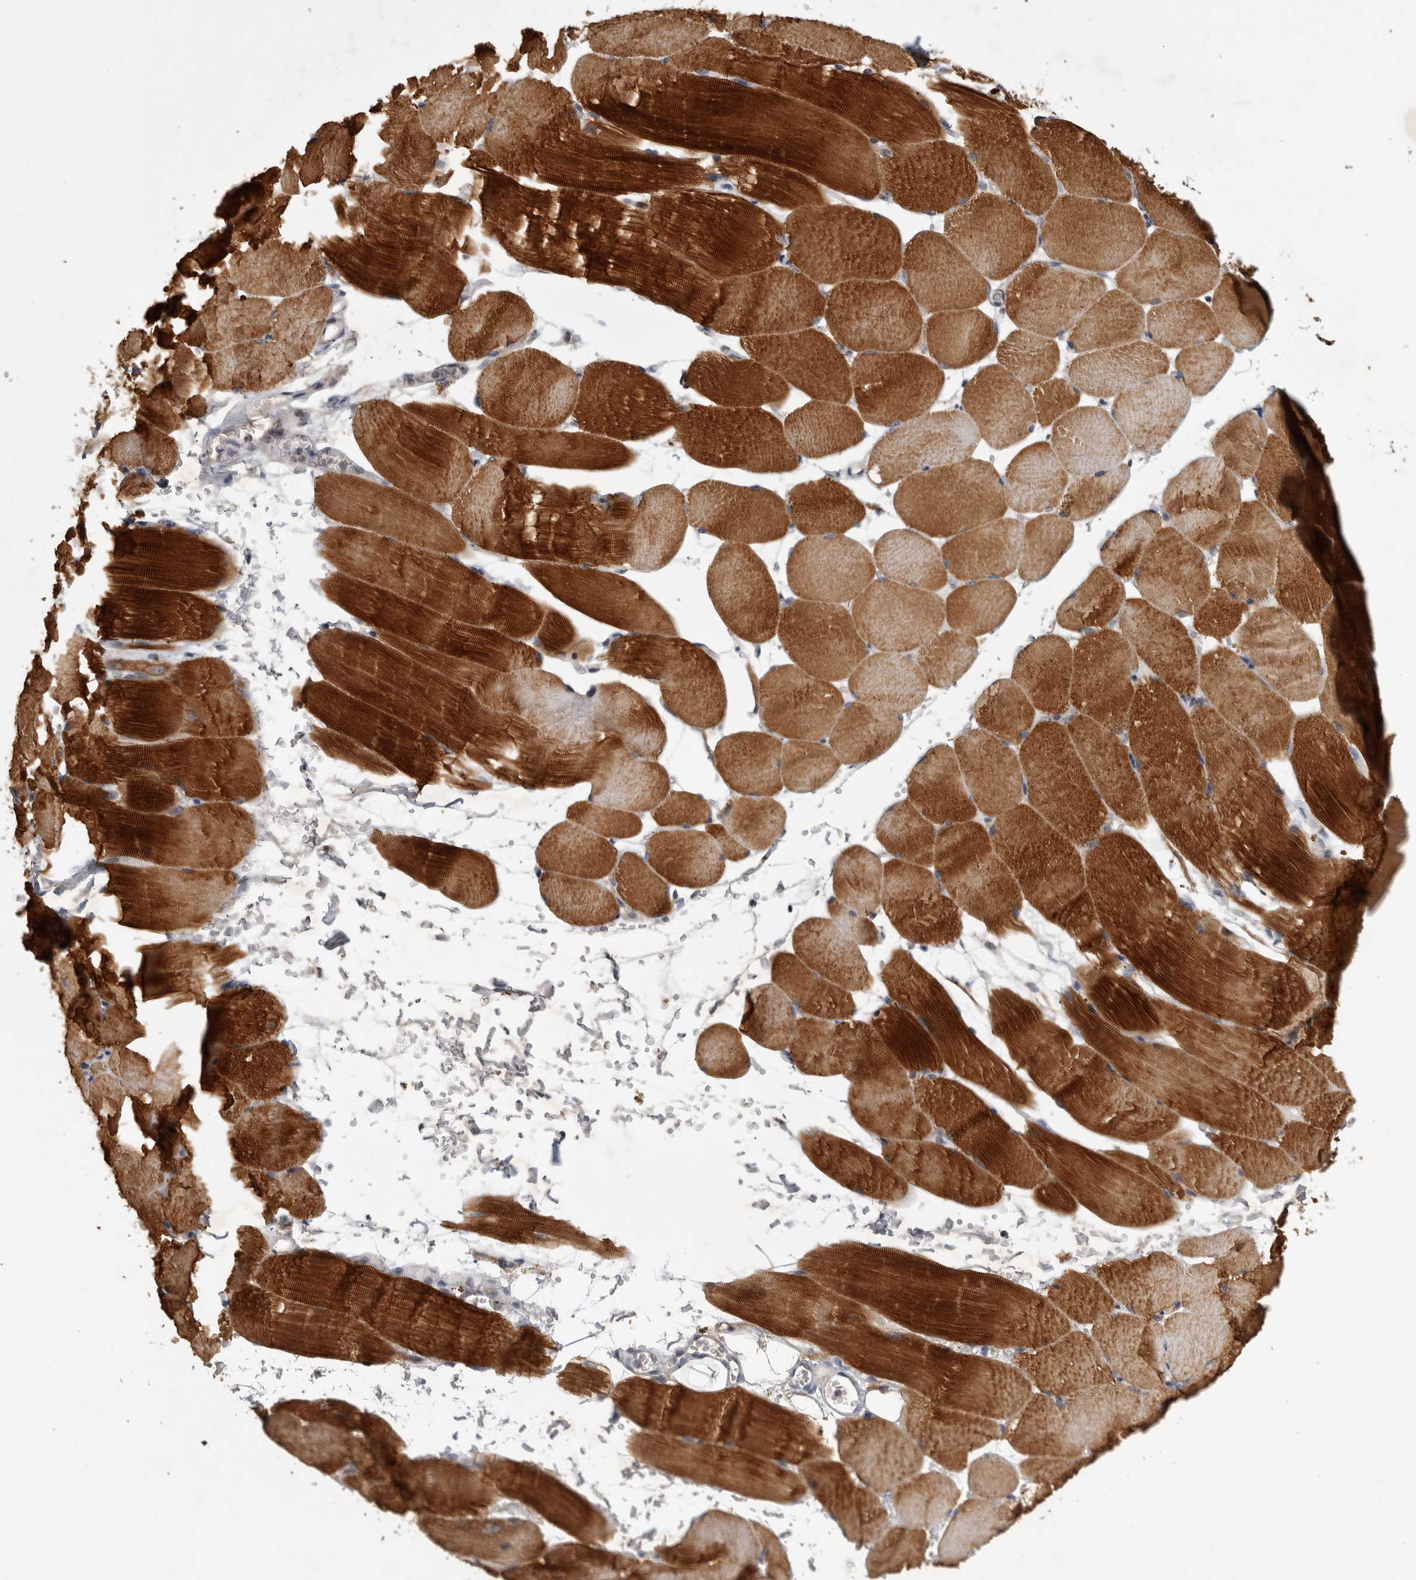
{"staining": {"intensity": "strong", "quantity": ">75%", "location": "cytoplasmic/membranous"}, "tissue": "skeletal muscle", "cell_type": "Myocytes", "image_type": "normal", "snomed": [{"axis": "morphology", "description": "Normal tissue, NOS"}, {"axis": "topography", "description": "Skeletal muscle"}, {"axis": "topography", "description": "Parathyroid gland"}], "caption": "Myocytes demonstrate high levels of strong cytoplasmic/membranous expression in approximately >75% of cells in unremarkable human skeletal muscle.", "gene": "ZNF114", "patient": {"sex": "female", "age": 37}}